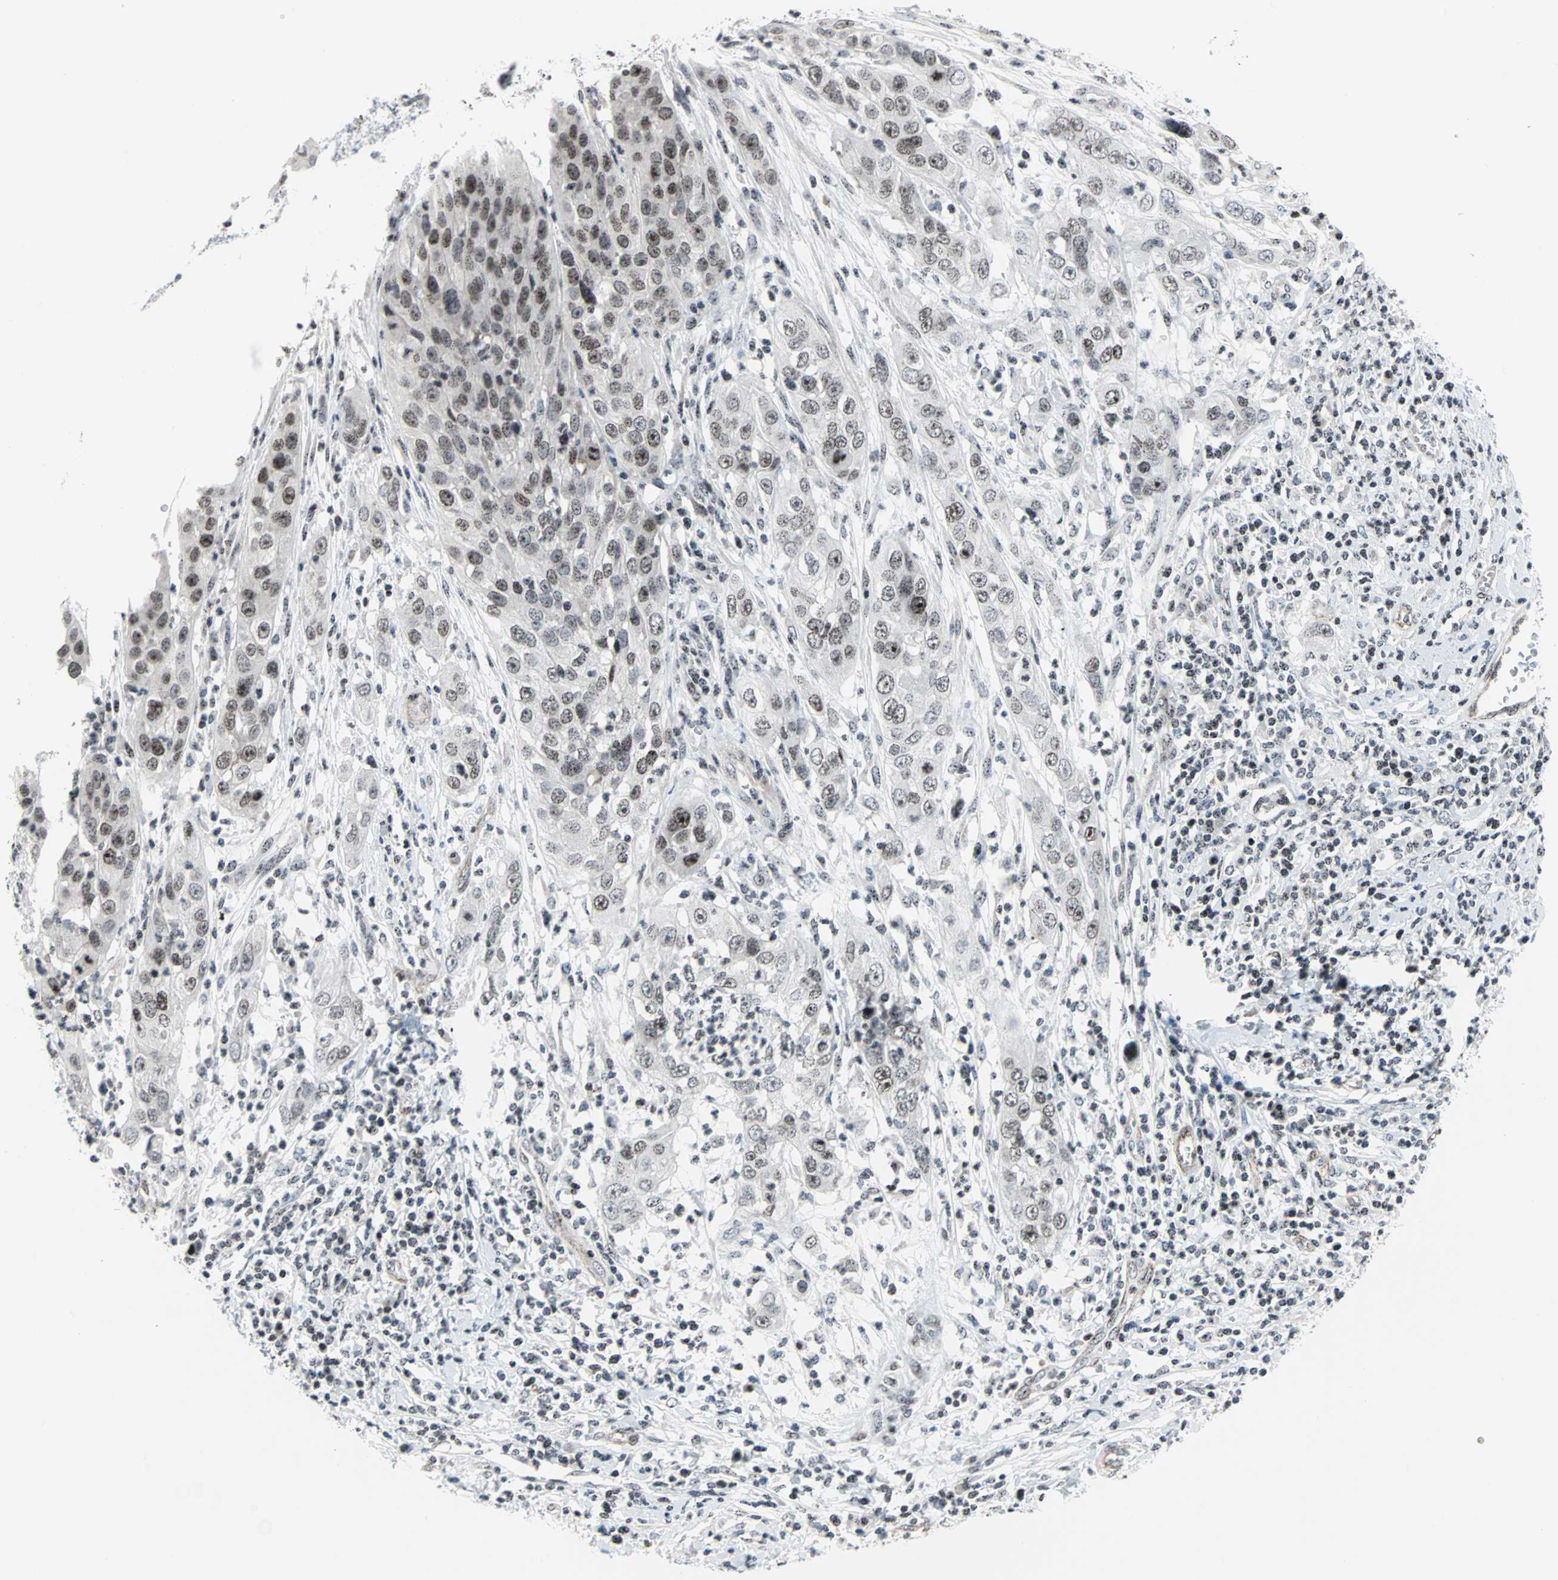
{"staining": {"intensity": "weak", "quantity": "25%-75%", "location": "nuclear"}, "tissue": "cervical cancer", "cell_type": "Tumor cells", "image_type": "cancer", "snomed": [{"axis": "morphology", "description": "Squamous cell carcinoma, NOS"}, {"axis": "topography", "description": "Cervix"}], "caption": "Immunohistochemistry (IHC) histopathology image of human squamous cell carcinoma (cervical) stained for a protein (brown), which displays low levels of weak nuclear expression in about 25%-75% of tumor cells.", "gene": "CENPA", "patient": {"sex": "female", "age": 32}}